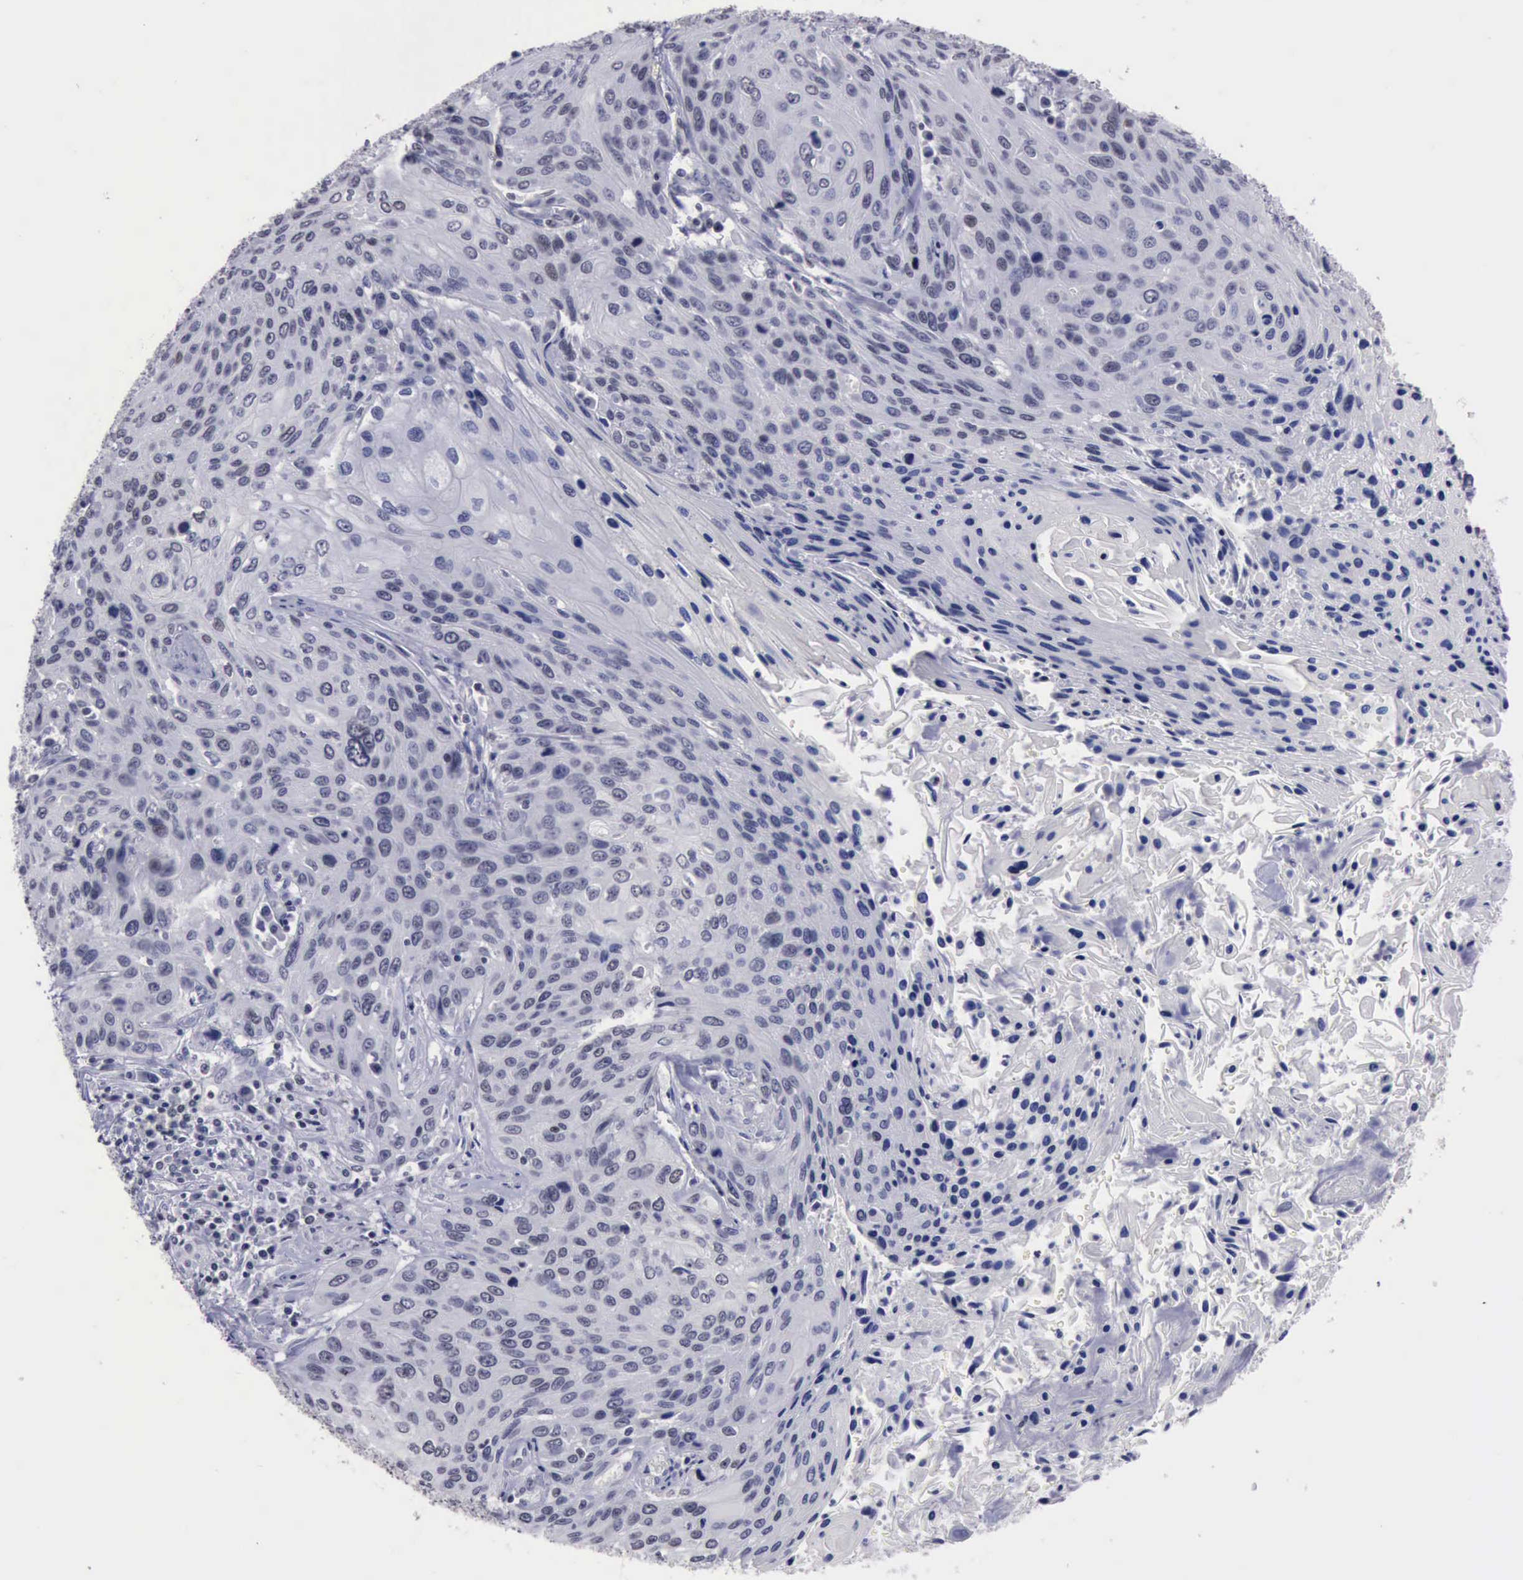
{"staining": {"intensity": "negative", "quantity": "none", "location": "none"}, "tissue": "cervical cancer", "cell_type": "Tumor cells", "image_type": "cancer", "snomed": [{"axis": "morphology", "description": "Squamous cell carcinoma, NOS"}, {"axis": "topography", "description": "Cervix"}], "caption": "Immunohistochemistry photomicrograph of neoplastic tissue: human cervical cancer stained with DAB shows no significant protein staining in tumor cells.", "gene": "YY1", "patient": {"sex": "female", "age": 32}}